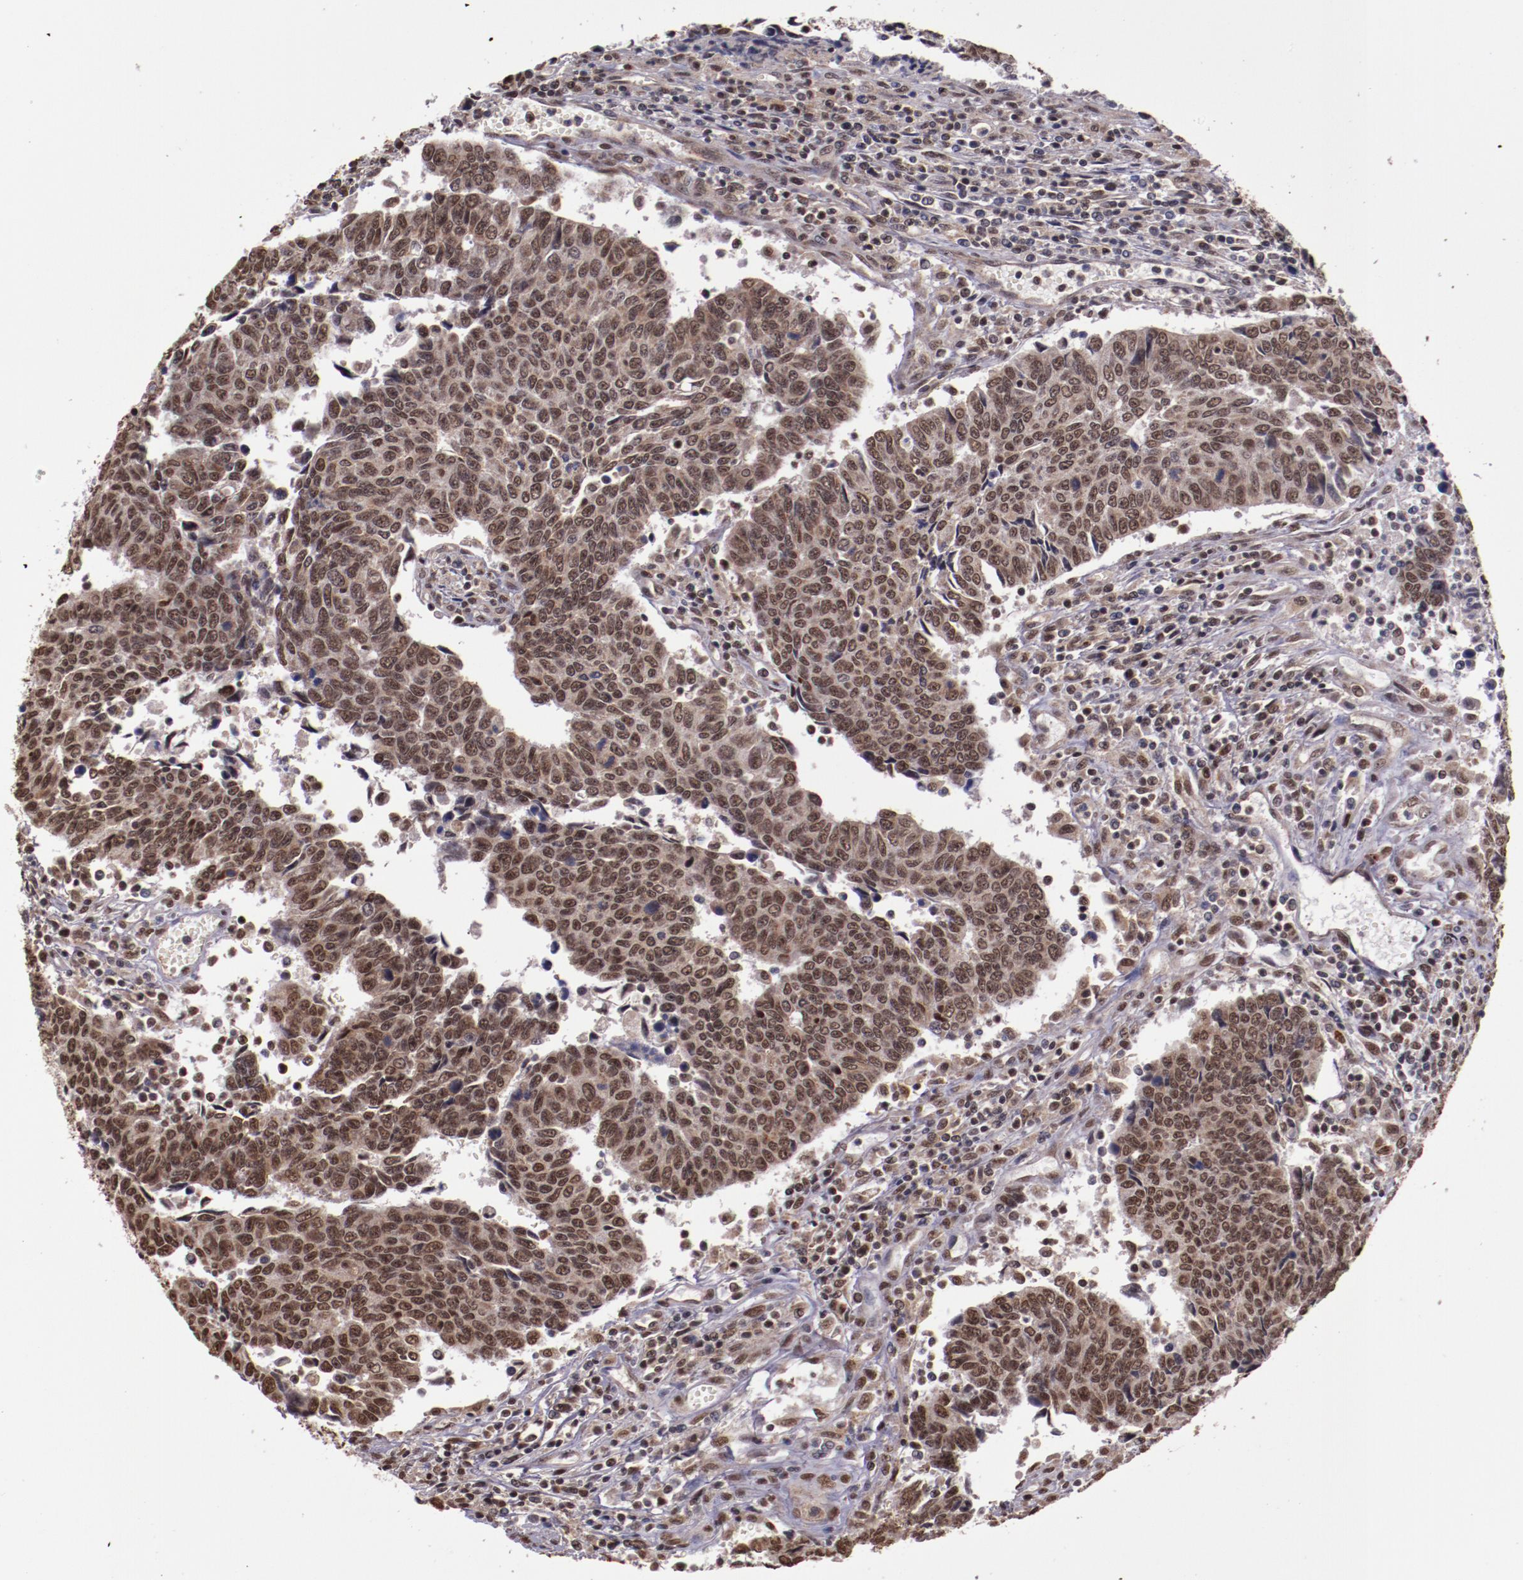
{"staining": {"intensity": "moderate", "quantity": ">75%", "location": "cytoplasmic/membranous,nuclear"}, "tissue": "urothelial cancer", "cell_type": "Tumor cells", "image_type": "cancer", "snomed": [{"axis": "morphology", "description": "Urothelial carcinoma, High grade"}, {"axis": "topography", "description": "Urinary bladder"}], "caption": "Brown immunohistochemical staining in human urothelial carcinoma (high-grade) reveals moderate cytoplasmic/membranous and nuclear positivity in approximately >75% of tumor cells.", "gene": "CECR2", "patient": {"sex": "male", "age": 86}}